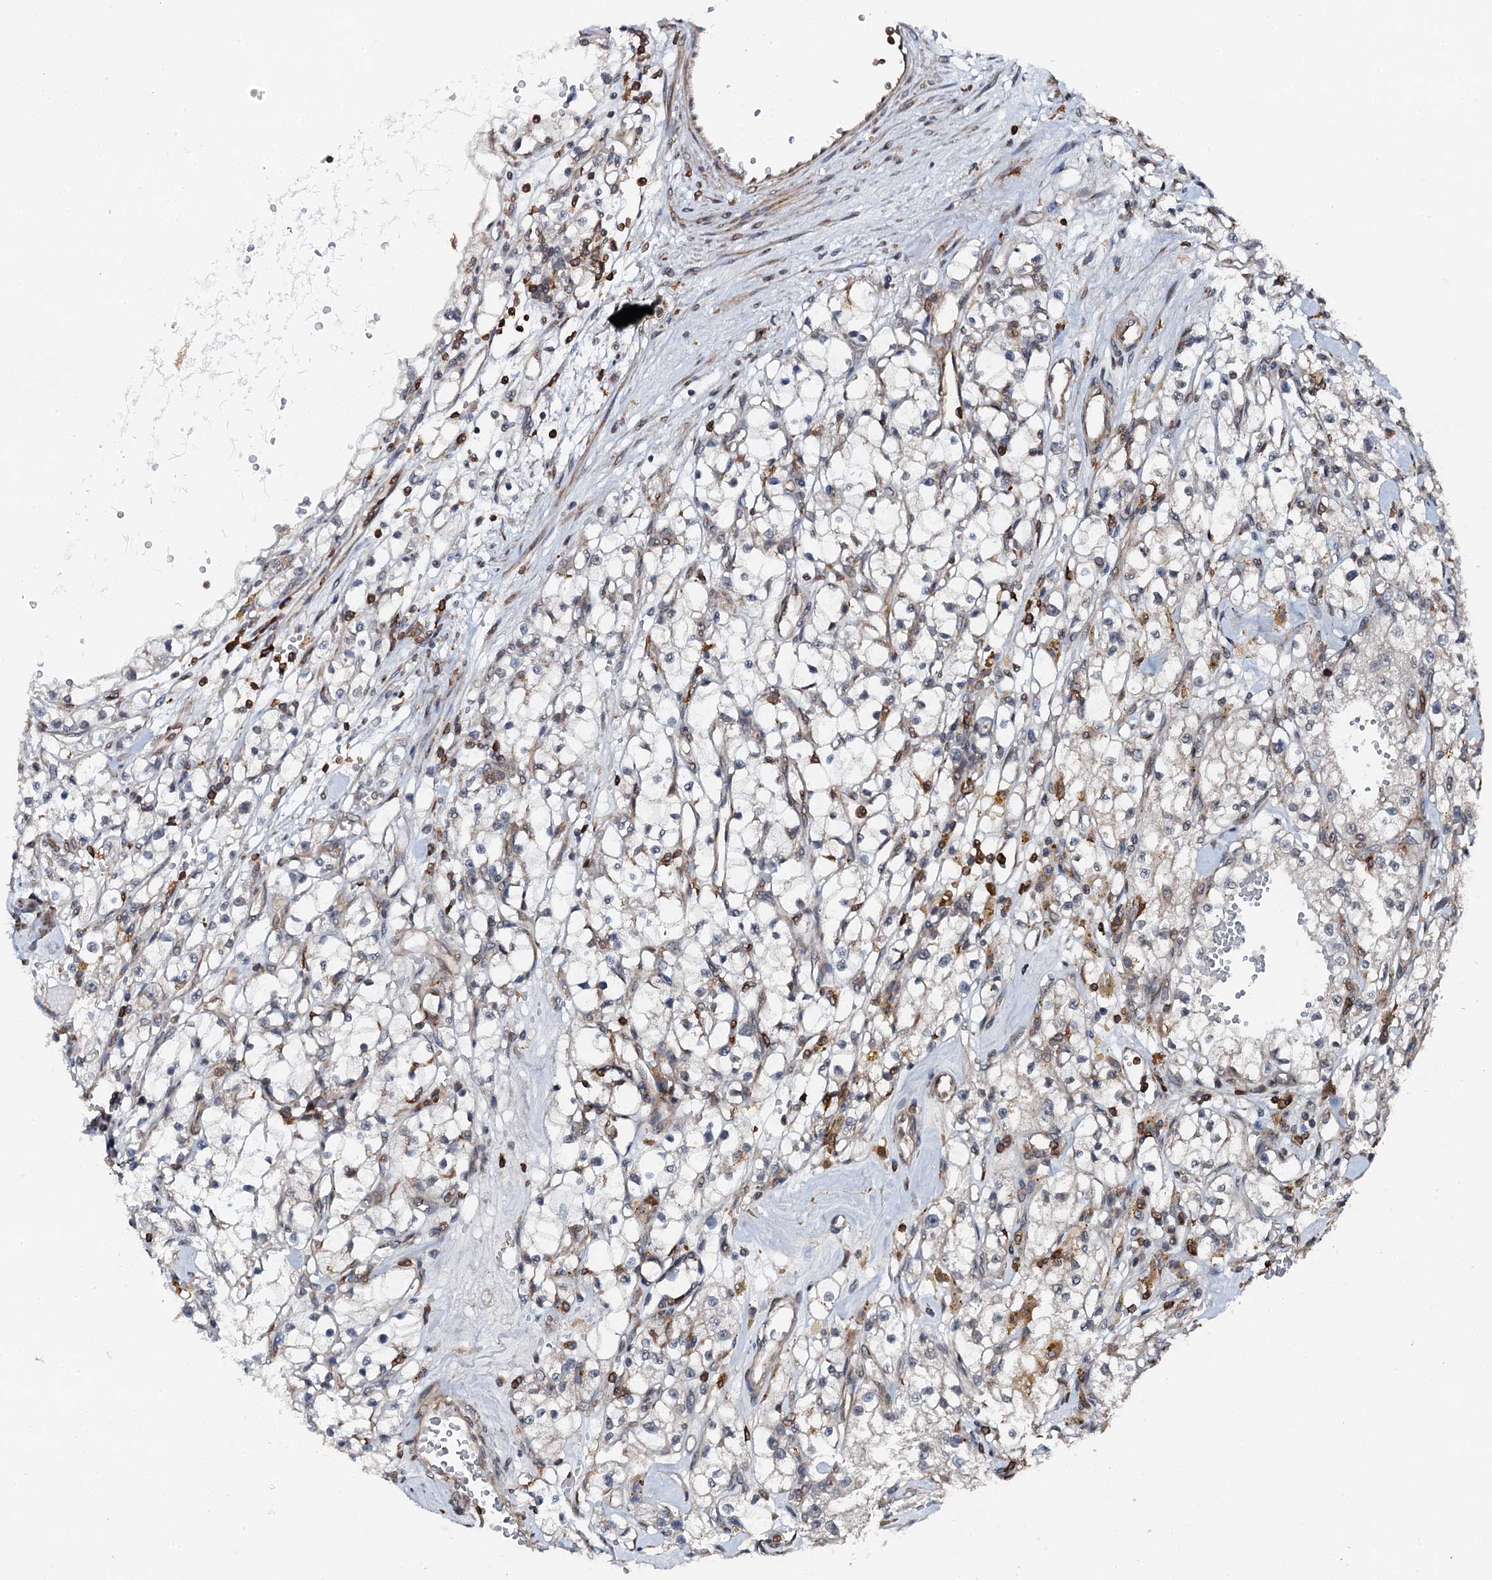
{"staining": {"intensity": "negative", "quantity": "none", "location": "none"}, "tissue": "renal cancer", "cell_type": "Tumor cells", "image_type": "cancer", "snomed": [{"axis": "morphology", "description": "Adenocarcinoma, NOS"}, {"axis": "topography", "description": "Kidney"}], "caption": "DAB (3,3'-diaminobenzidine) immunohistochemical staining of human renal cancer exhibits no significant staining in tumor cells. (Immunohistochemistry, brightfield microscopy, high magnification).", "gene": "EDC4", "patient": {"sex": "male", "age": 56}}